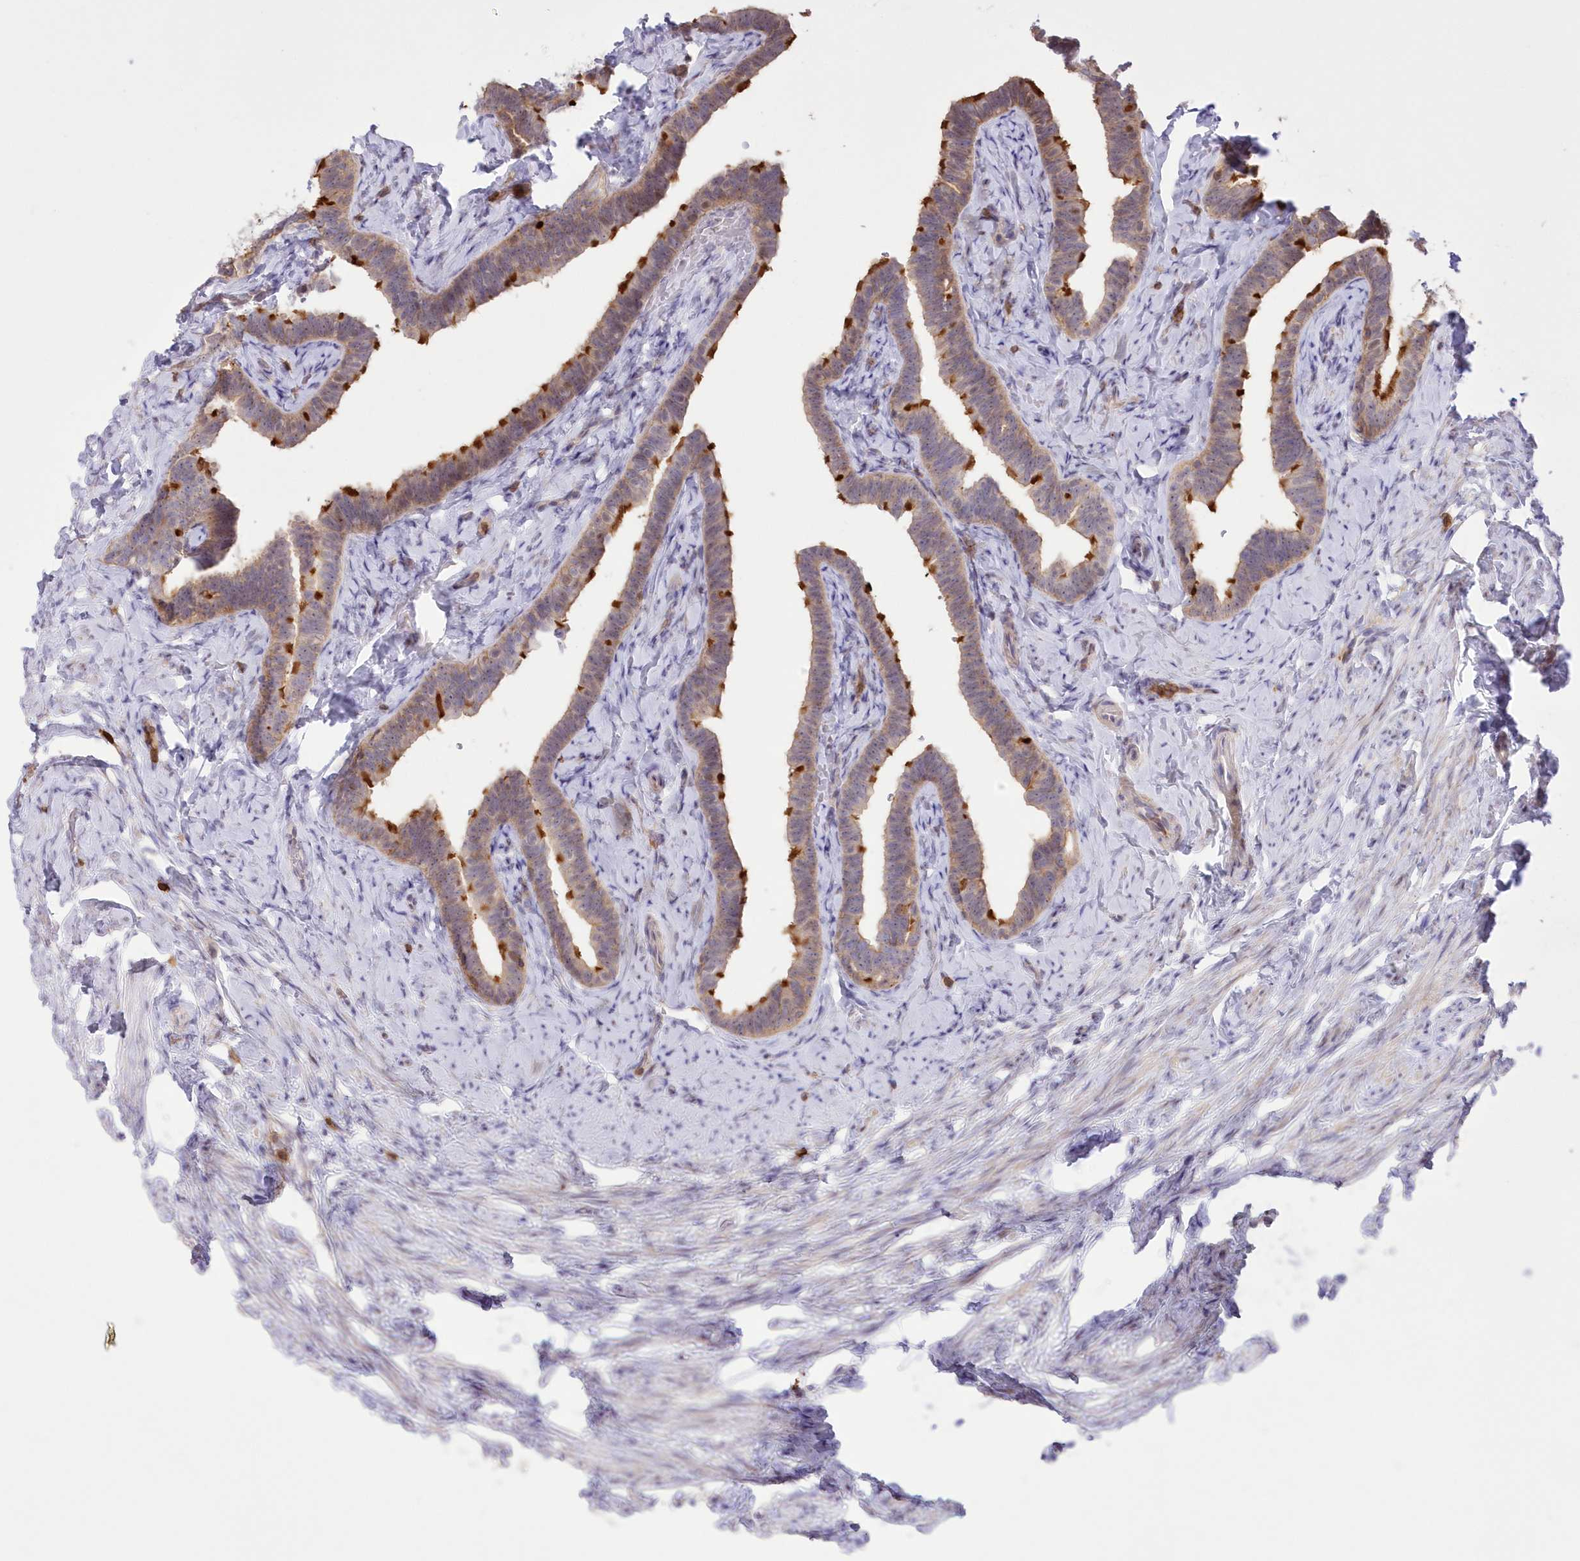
{"staining": {"intensity": "moderate", "quantity": "25%-75%", "location": "cytoplasmic/membranous"}, "tissue": "fallopian tube", "cell_type": "Glandular cells", "image_type": "normal", "snomed": [{"axis": "morphology", "description": "Normal tissue, NOS"}, {"axis": "topography", "description": "Fallopian tube"}], "caption": "Immunohistochemical staining of benign fallopian tube demonstrates medium levels of moderate cytoplasmic/membranous expression in approximately 25%-75% of glandular cells. The protein of interest is stained brown, and the nuclei are stained in blue (DAB IHC with brightfield microscopy, high magnification).", "gene": "RNPEPL1", "patient": {"sex": "female", "age": 39}}